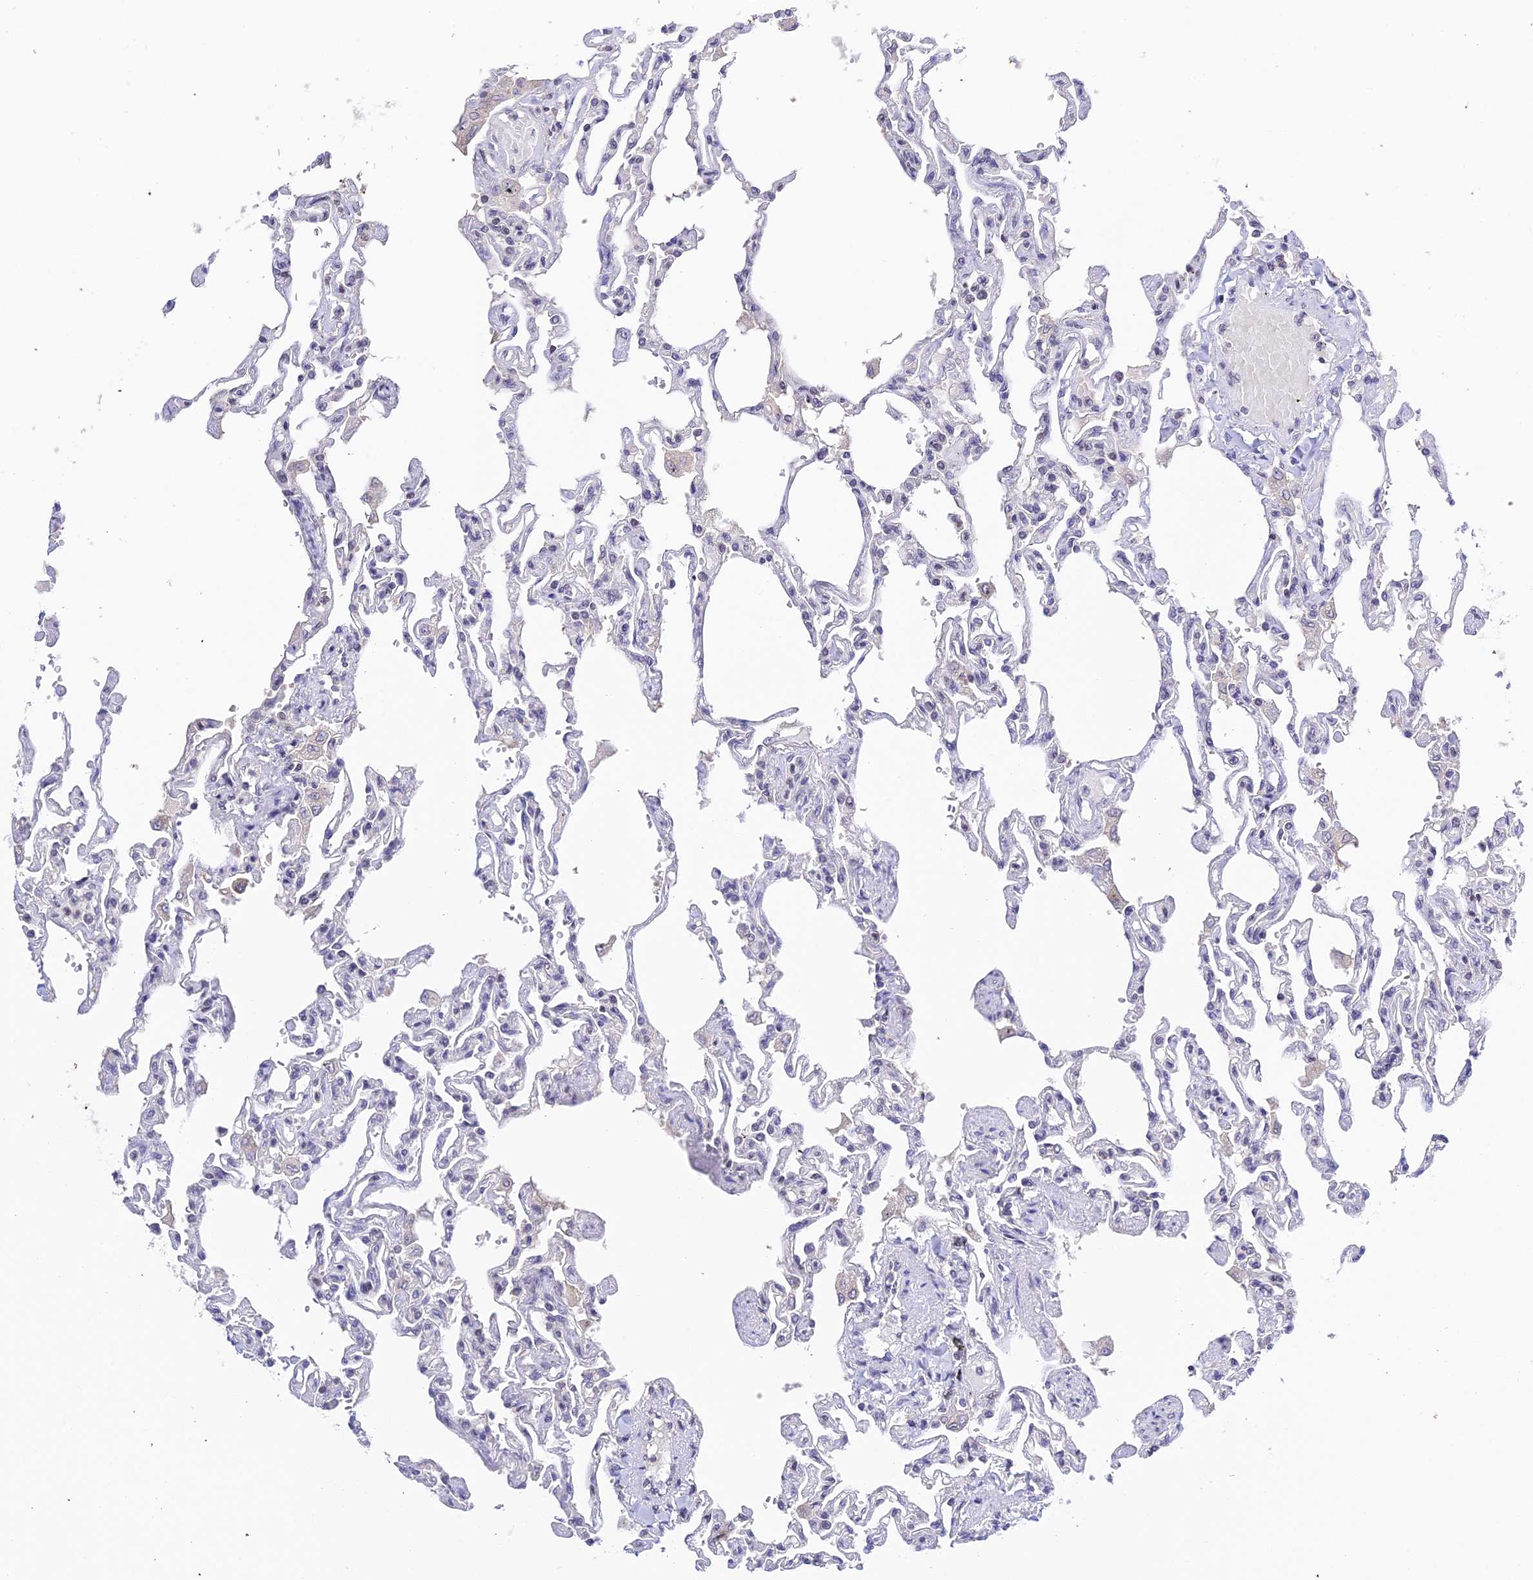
{"staining": {"intensity": "weak", "quantity": "<25%", "location": "cytoplasmic/membranous"}, "tissue": "lung", "cell_type": "Alveolar cells", "image_type": "normal", "snomed": [{"axis": "morphology", "description": "Normal tissue, NOS"}, {"axis": "topography", "description": "Lung"}], "caption": "Normal lung was stained to show a protein in brown. There is no significant expression in alveolar cells. The staining was performed using DAB (3,3'-diaminobenzidine) to visualize the protein expression in brown, while the nuclei were stained in blue with hematoxylin (Magnification: 20x).", "gene": "TEKT1", "patient": {"sex": "male", "age": 21}}